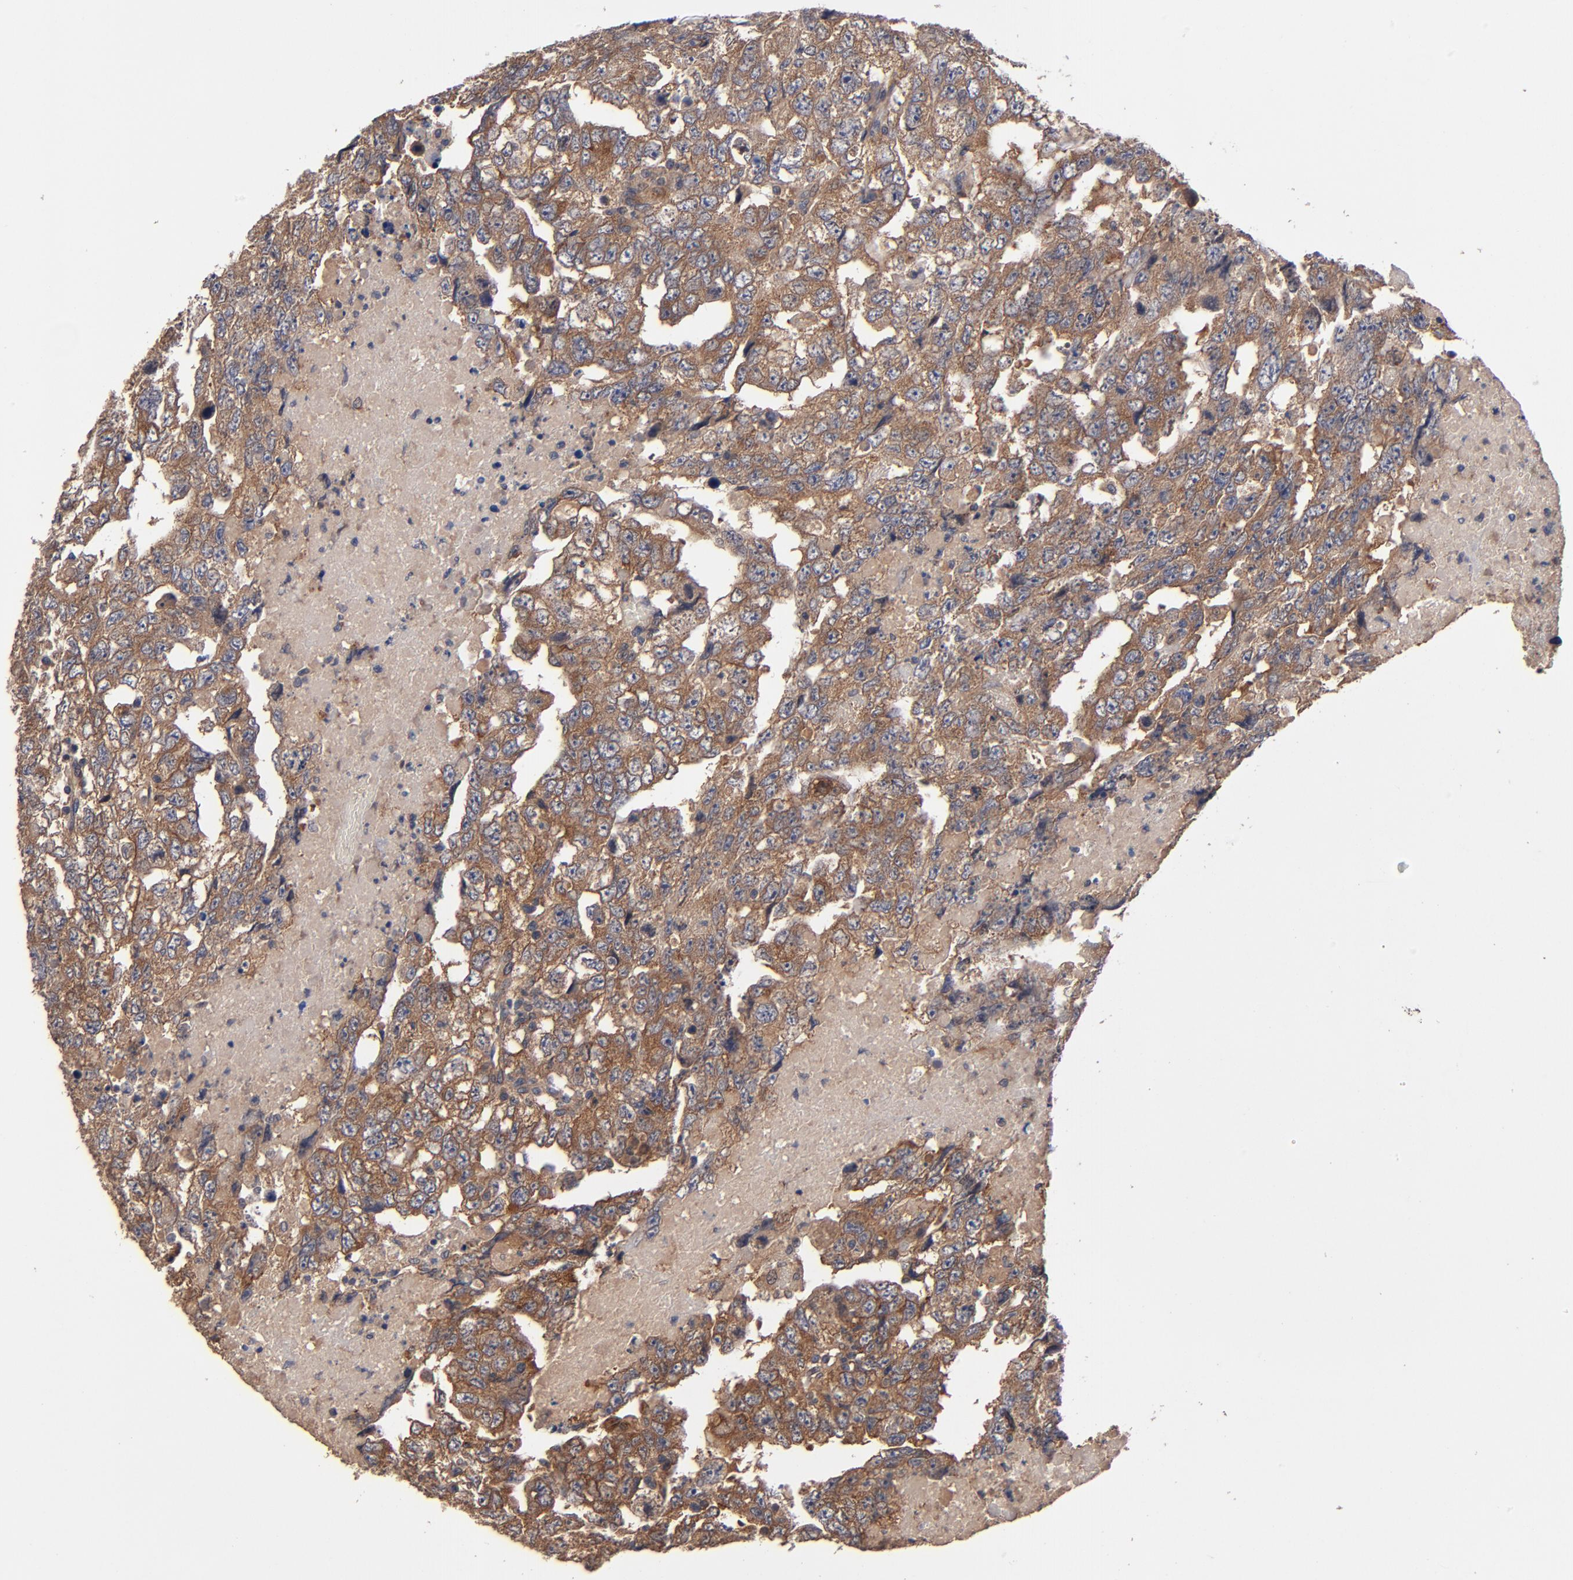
{"staining": {"intensity": "strong", "quantity": ">75%", "location": "cytoplasmic/membranous"}, "tissue": "testis cancer", "cell_type": "Tumor cells", "image_type": "cancer", "snomed": [{"axis": "morphology", "description": "Carcinoma, Embryonal, NOS"}, {"axis": "topography", "description": "Testis"}], "caption": "Immunohistochemical staining of human testis cancer (embryonal carcinoma) exhibits strong cytoplasmic/membranous protein staining in approximately >75% of tumor cells.", "gene": "BDKRB1", "patient": {"sex": "male", "age": 36}}